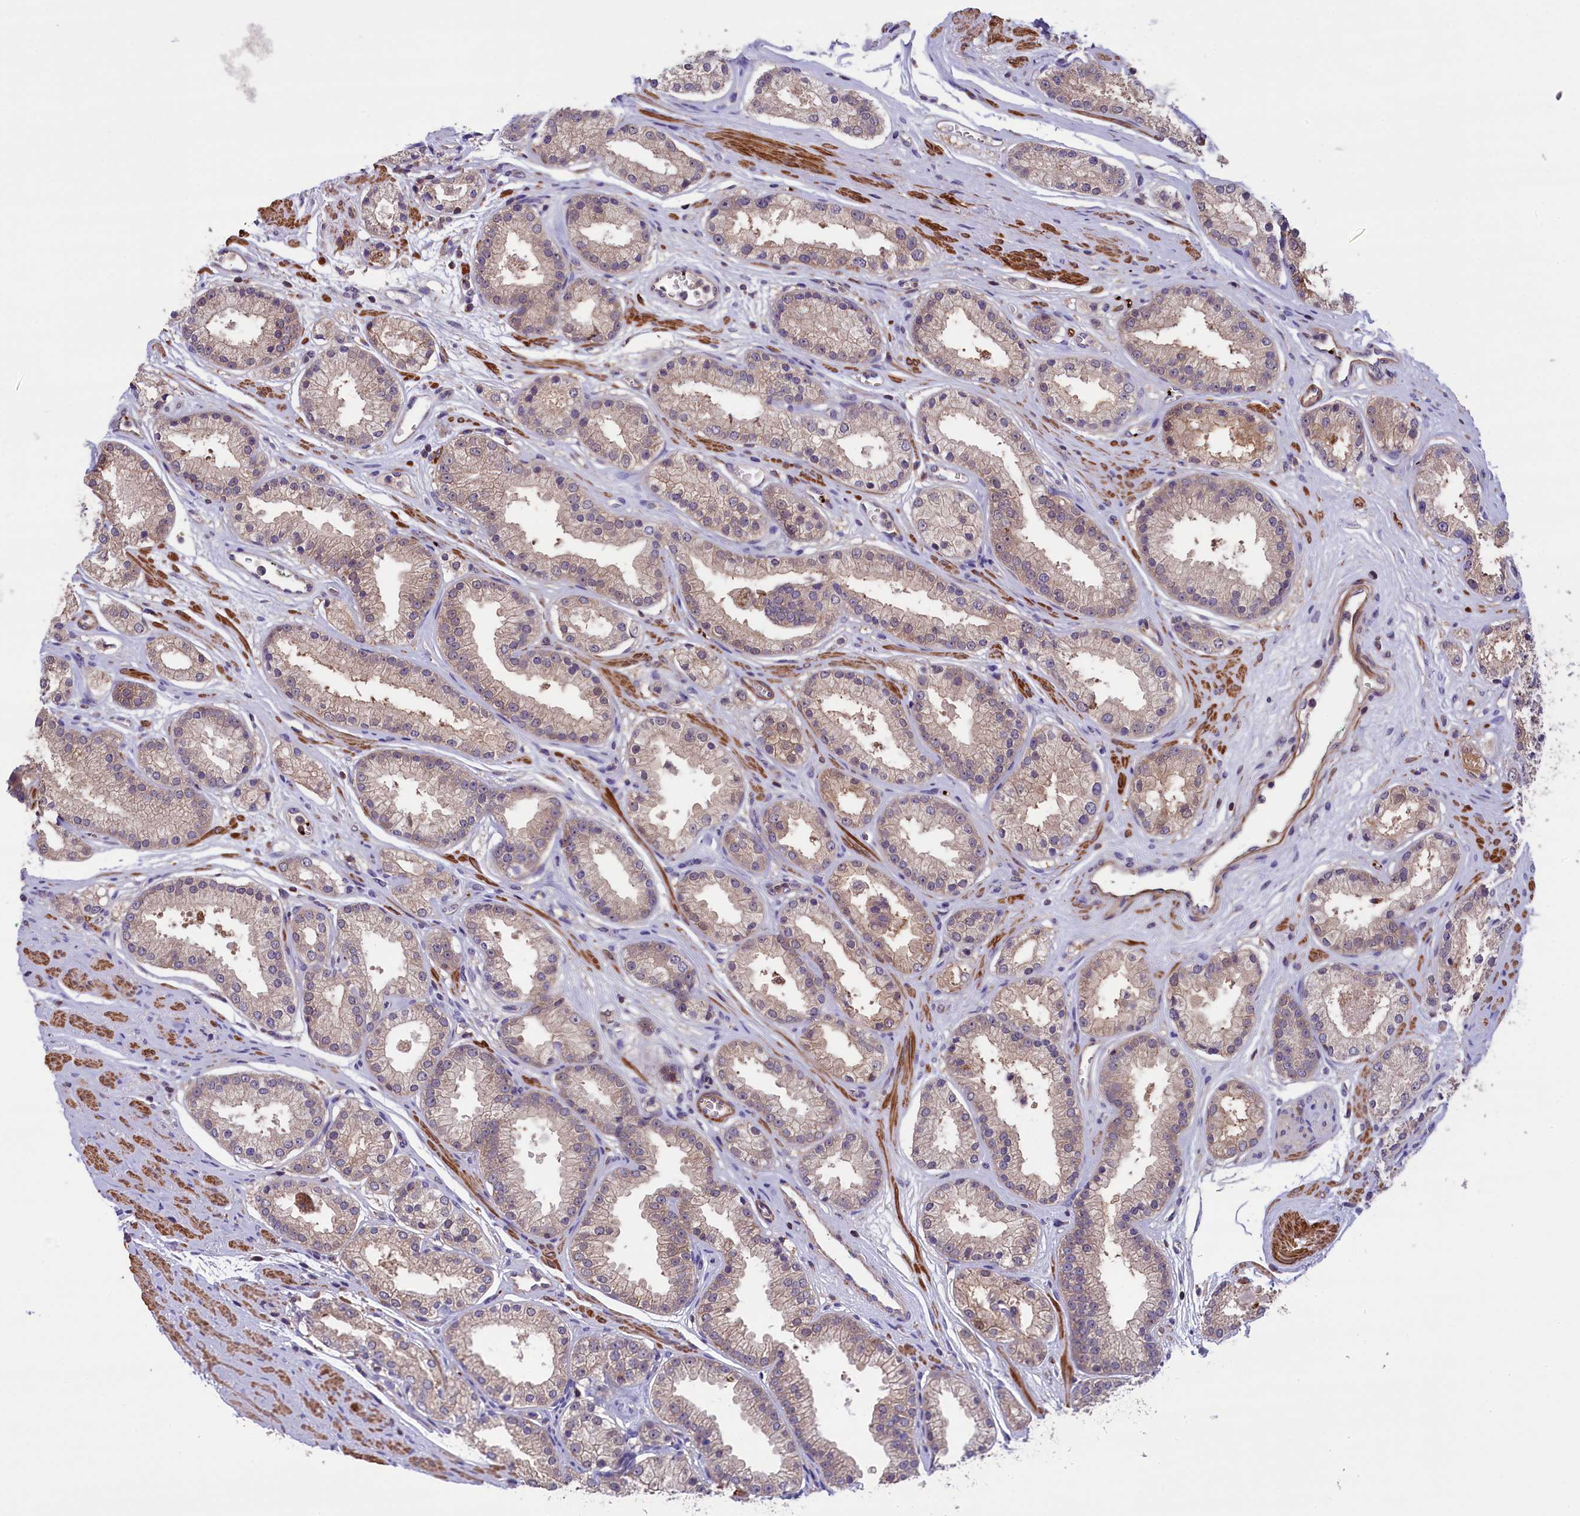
{"staining": {"intensity": "weak", "quantity": "25%-75%", "location": "cytoplasmic/membranous"}, "tissue": "prostate cancer", "cell_type": "Tumor cells", "image_type": "cancer", "snomed": [{"axis": "morphology", "description": "Adenocarcinoma, Low grade"}, {"axis": "topography", "description": "Prostate"}], "caption": "Immunohistochemical staining of human prostate adenocarcinoma (low-grade) reveals low levels of weak cytoplasmic/membranous positivity in about 25%-75% of tumor cells.", "gene": "HEATR3", "patient": {"sex": "male", "age": 59}}